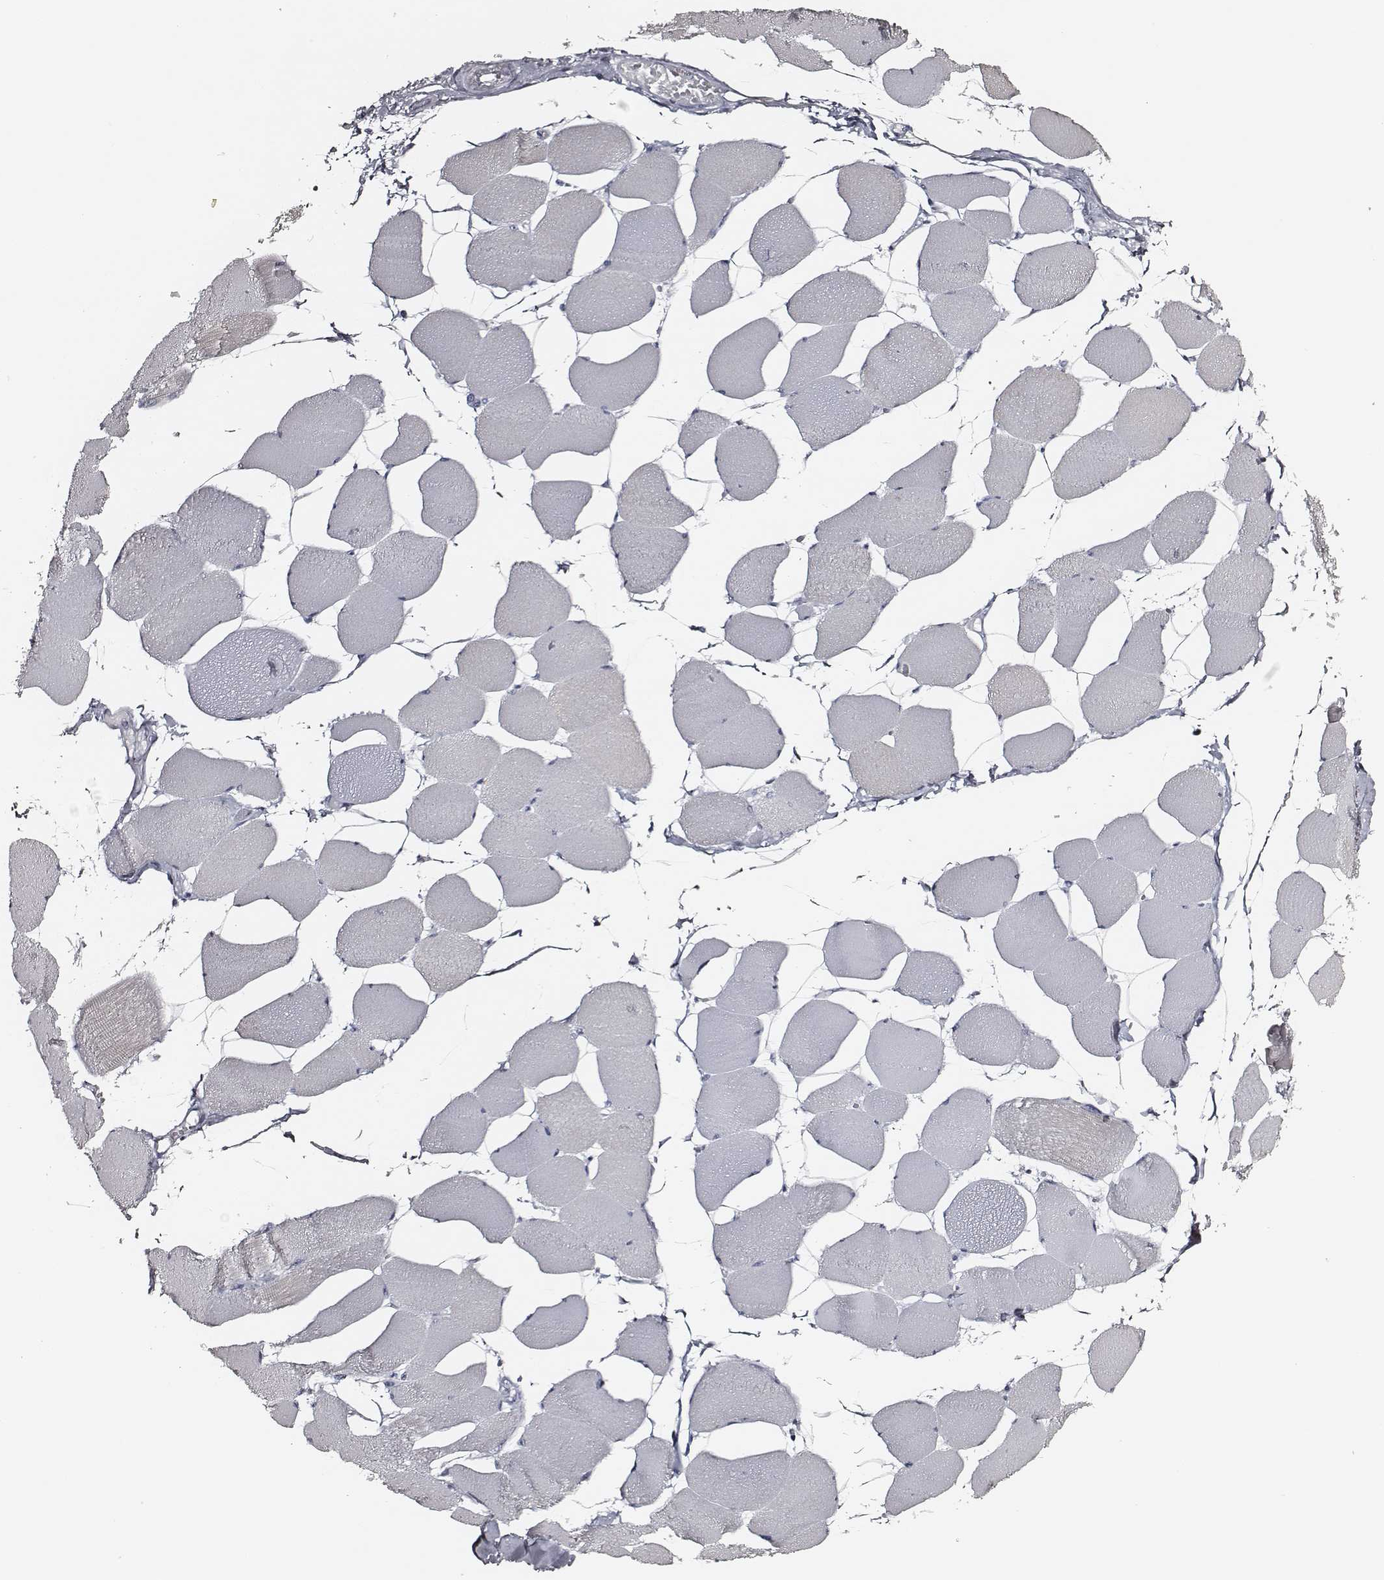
{"staining": {"intensity": "negative", "quantity": "none", "location": "none"}, "tissue": "skeletal muscle", "cell_type": "Myocytes", "image_type": "normal", "snomed": [{"axis": "morphology", "description": "Normal tissue, NOS"}, {"axis": "topography", "description": "Skeletal muscle"}], "caption": "DAB immunohistochemical staining of normal human skeletal muscle shows no significant staining in myocytes.", "gene": "DPEP1", "patient": {"sex": "female", "age": 75}}